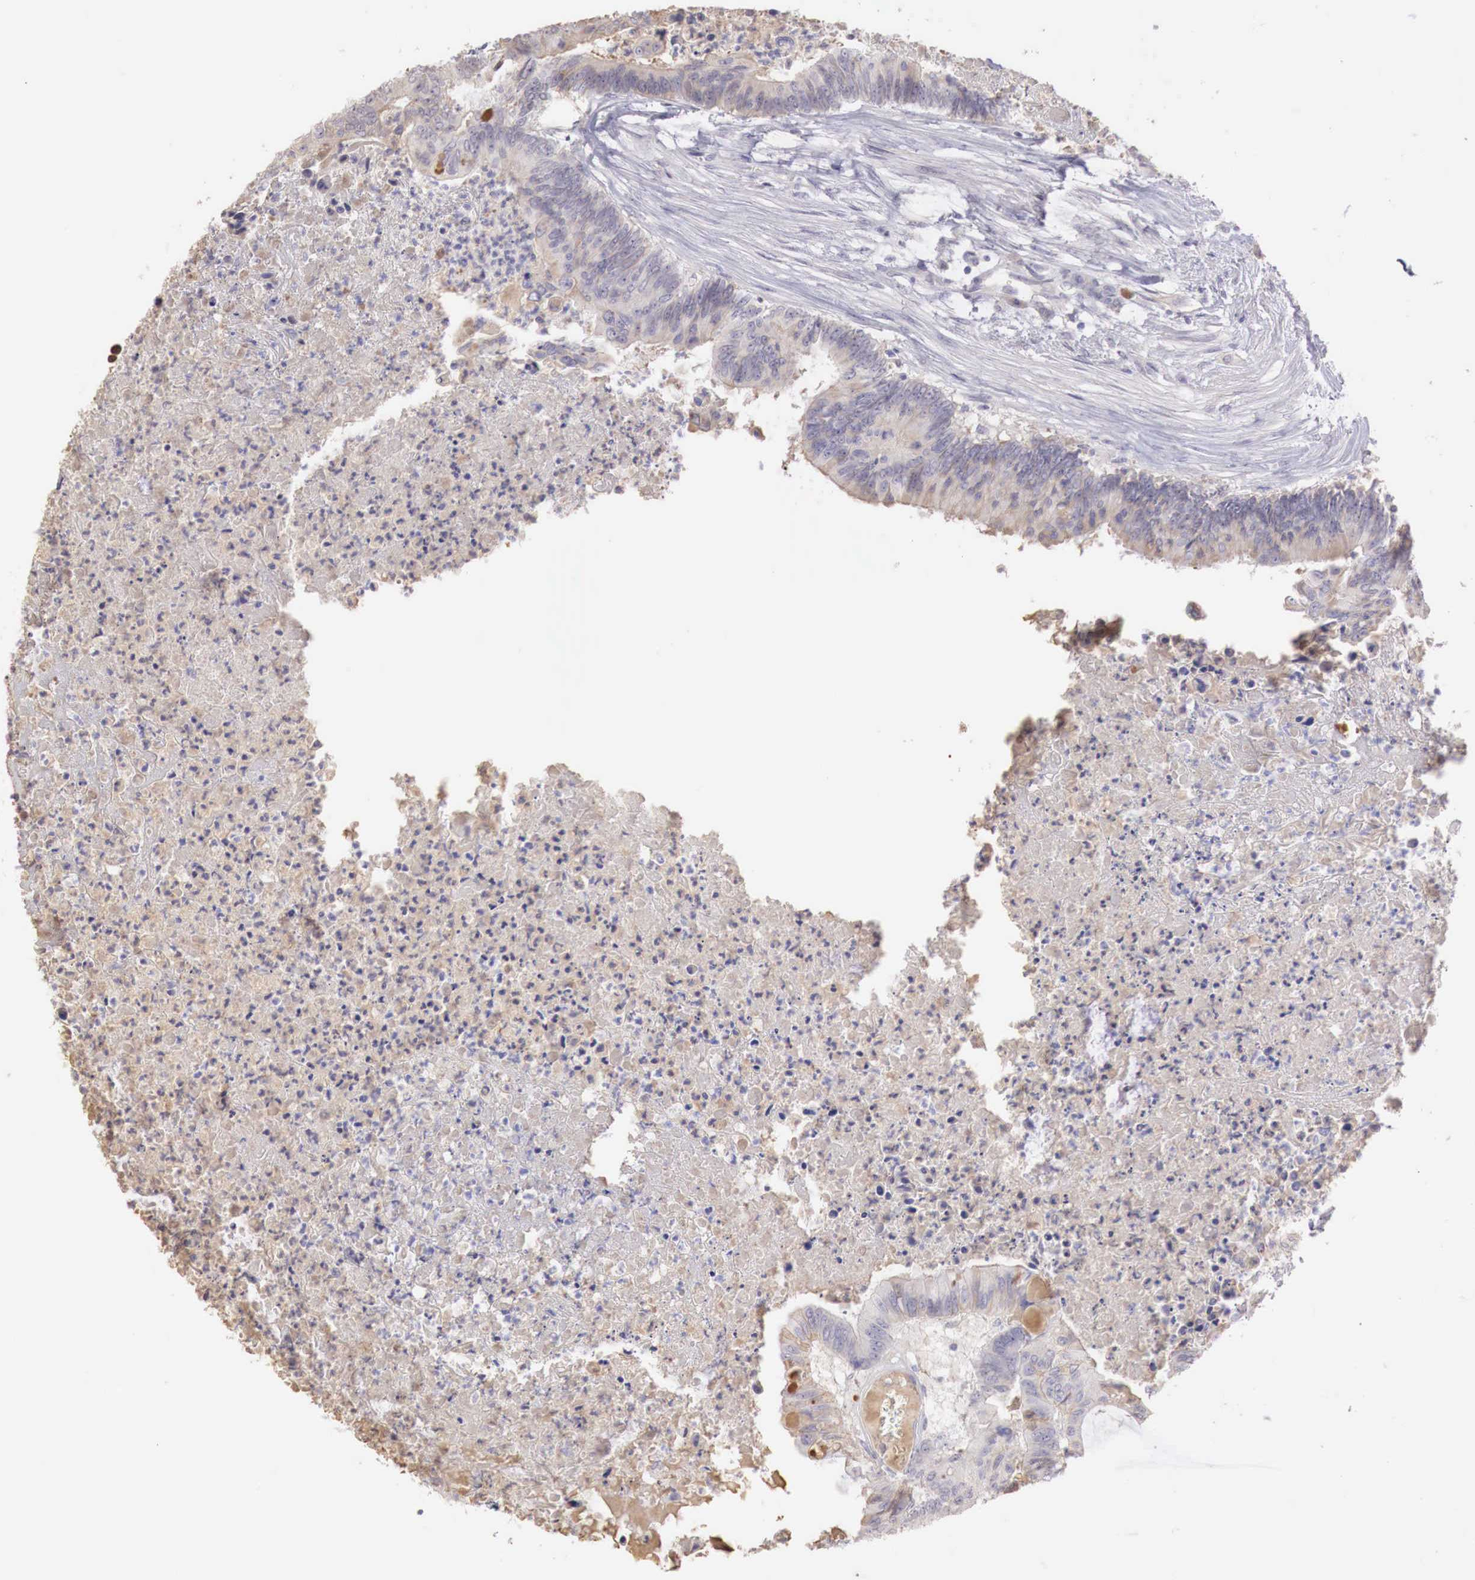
{"staining": {"intensity": "weak", "quantity": "<25%", "location": "cytoplasmic/membranous"}, "tissue": "colorectal cancer", "cell_type": "Tumor cells", "image_type": "cancer", "snomed": [{"axis": "morphology", "description": "Adenocarcinoma, NOS"}, {"axis": "topography", "description": "Colon"}], "caption": "Immunohistochemistry (IHC) histopathology image of neoplastic tissue: colorectal cancer stained with DAB reveals no significant protein staining in tumor cells.", "gene": "XPNPEP2", "patient": {"sex": "male", "age": 65}}